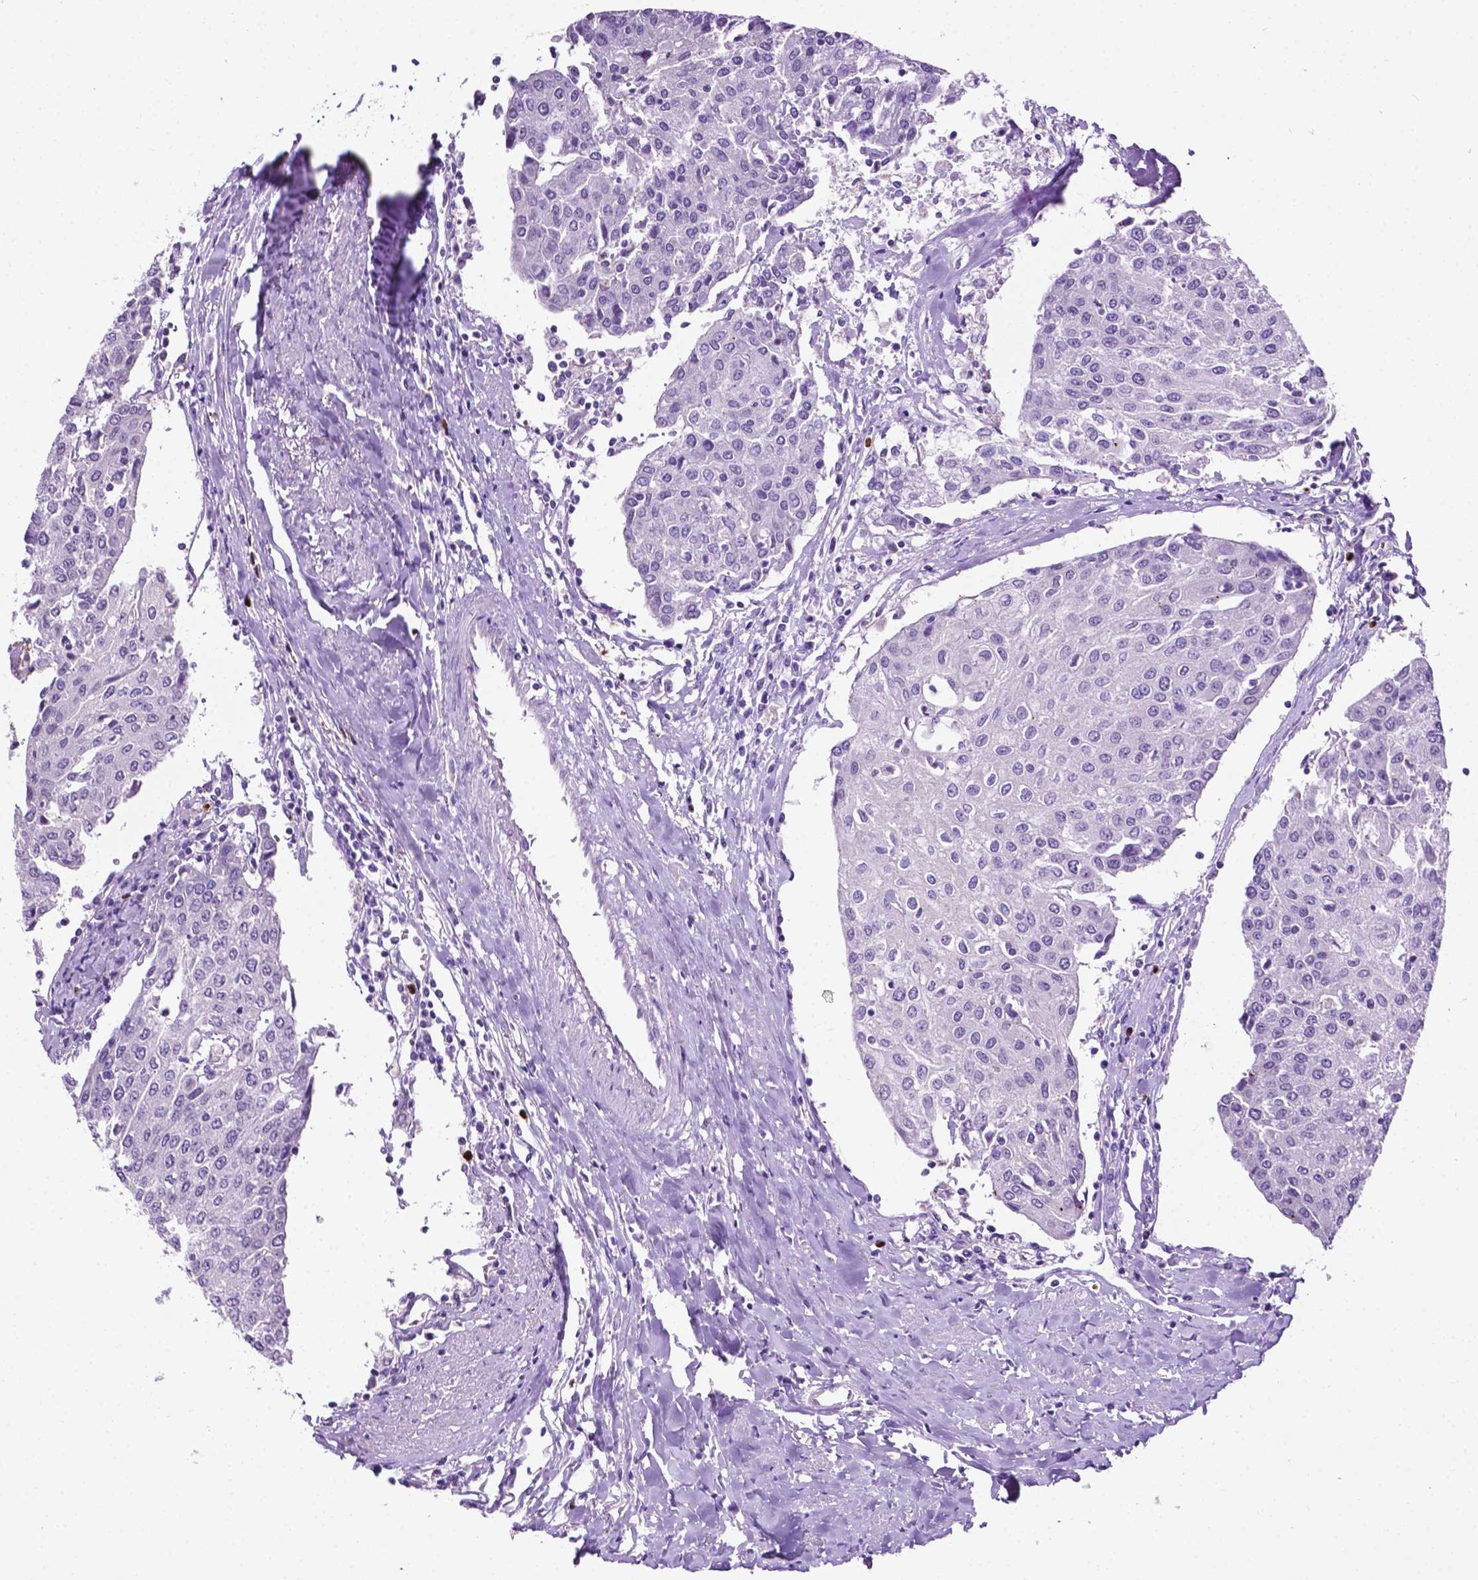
{"staining": {"intensity": "negative", "quantity": "none", "location": "none"}, "tissue": "urothelial cancer", "cell_type": "Tumor cells", "image_type": "cancer", "snomed": [{"axis": "morphology", "description": "Urothelial carcinoma, High grade"}, {"axis": "topography", "description": "Urinary bladder"}], "caption": "There is no significant positivity in tumor cells of high-grade urothelial carcinoma.", "gene": "MMP27", "patient": {"sex": "female", "age": 85}}